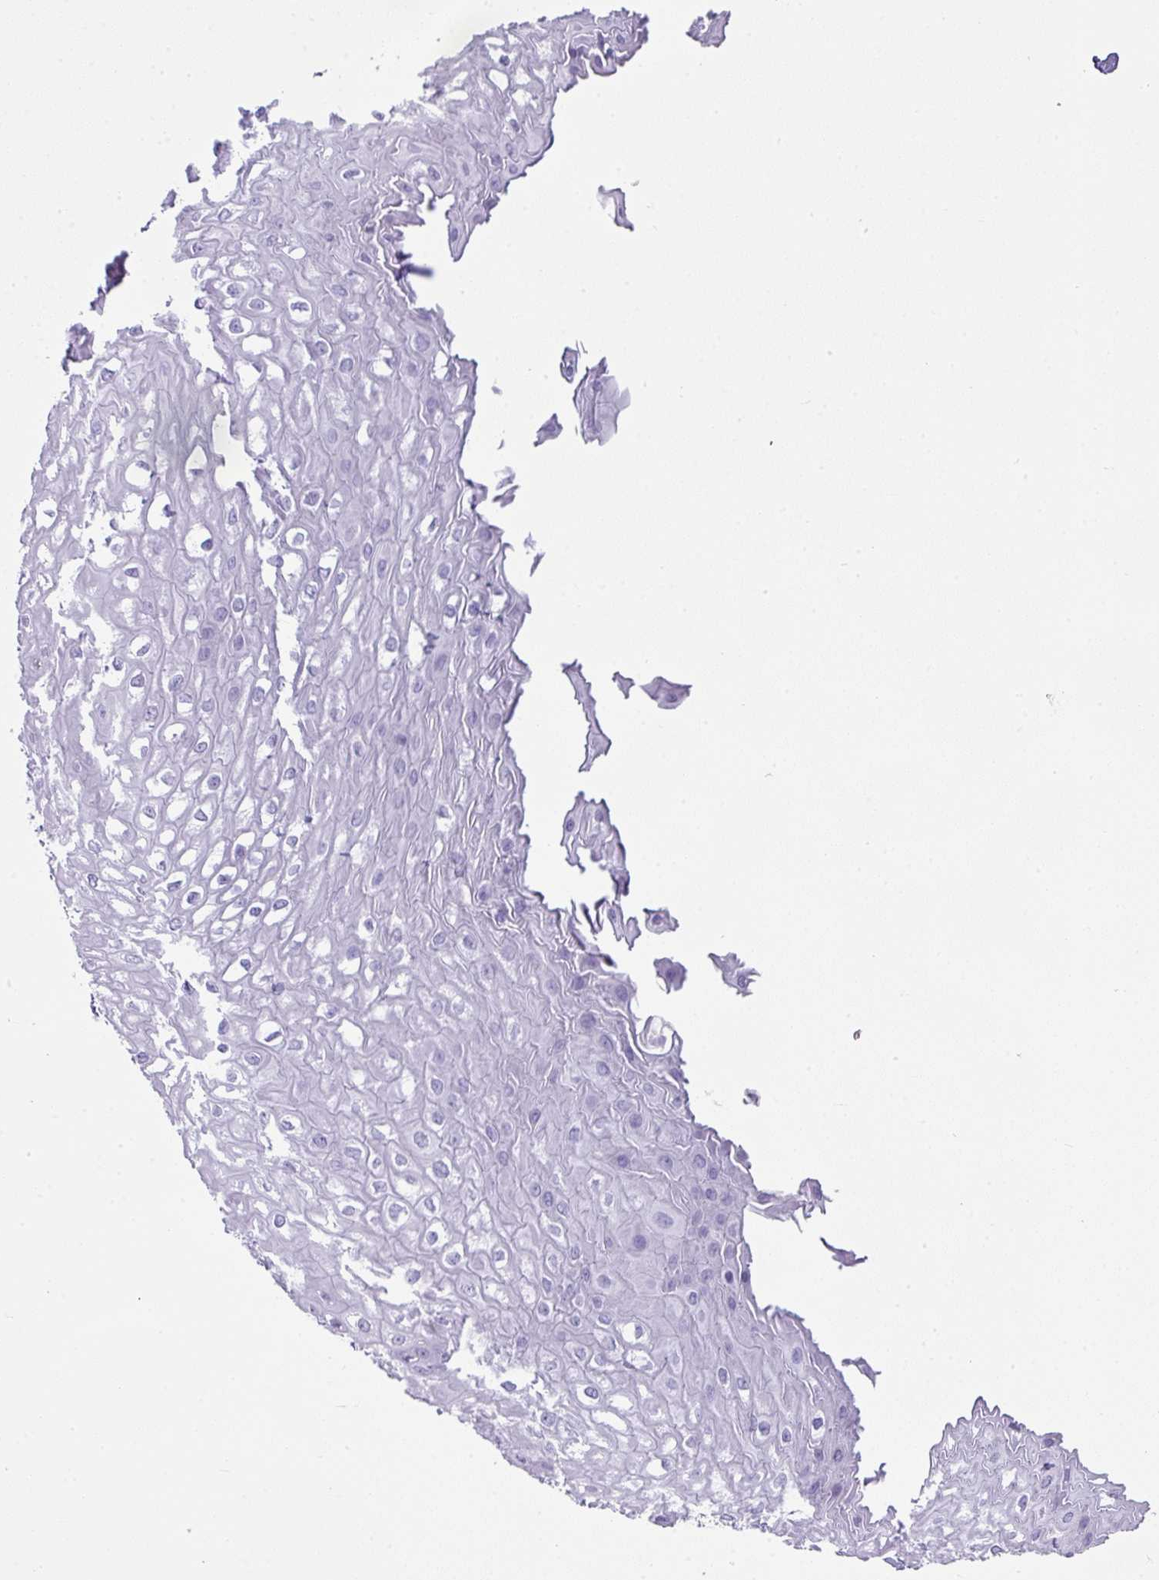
{"staining": {"intensity": "negative", "quantity": "none", "location": "none"}, "tissue": "esophagus", "cell_type": "Squamous epithelial cells", "image_type": "normal", "snomed": [{"axis": "morphology", "description": "Normal tissue, NOS"}, {"axis": "topography", "description": "Esophagus"}], "caption": "DAB immunohistochemical staining of unremarkable esophagus reveals no significant positivity in squamous epithelial cells.", "gene": "ZNF568", "patient": {"sex": "male", "age": 67}}